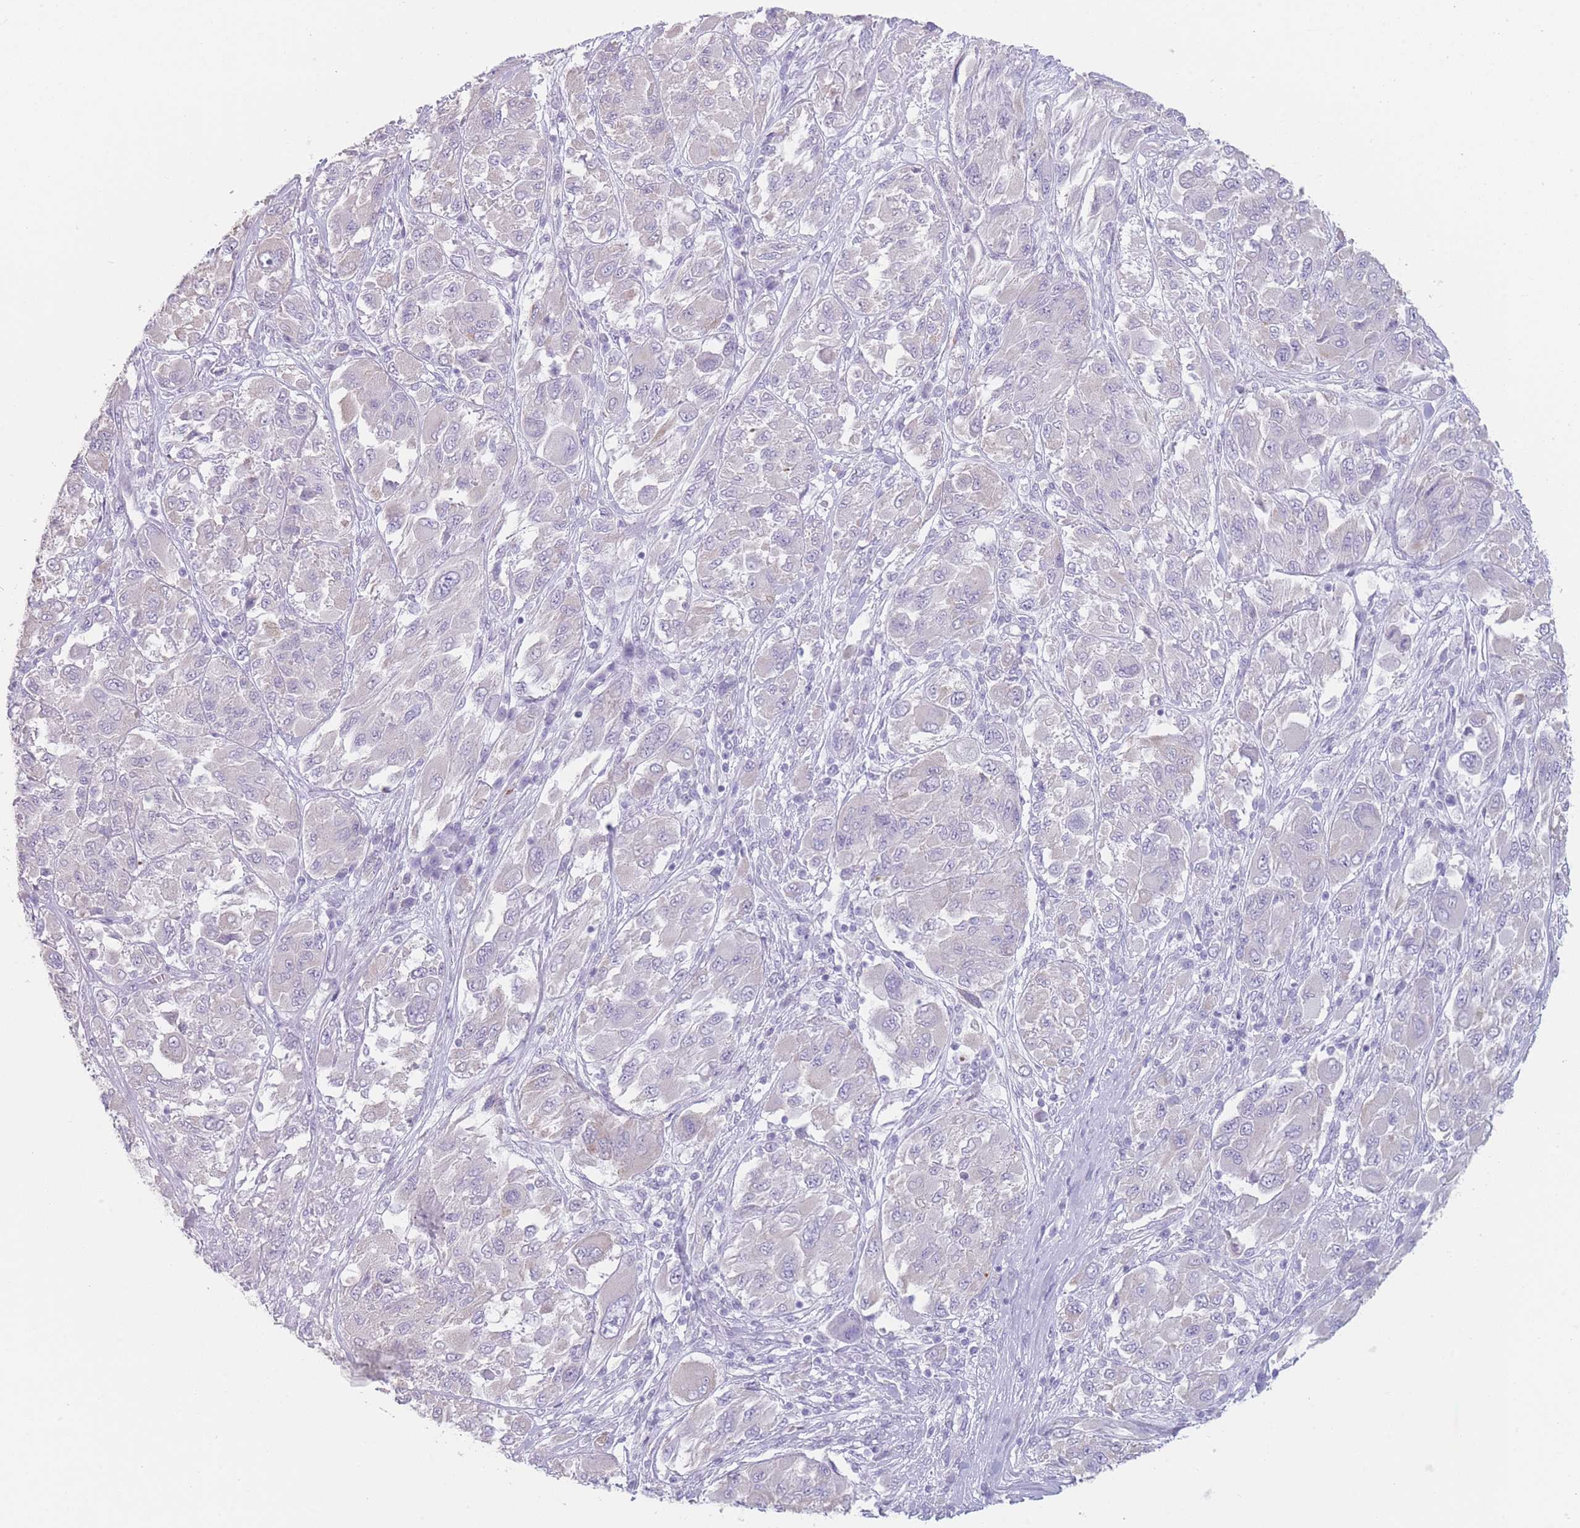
{"staining": {"intensity": "negative", "quantity": "none", "location": "none"}, "tissue": "melanoma", "cell_type": "Tumor cells", "image_type": "cancer", "snomed": [{"axis": "morphology", "description": "Malignant melanoma, NOS"}, {"axis": "topography", "description": "Skin"}], "caption": "Immunohistochemistry (IHC) image of neoplastic tissue: human malignant melanoma stained with DAB (3,3'-diaminobenzidine) shows no significant protein staining in tumor cells.", "gene": "GPR12", "patient": {"sex": "female", "age": 91}}